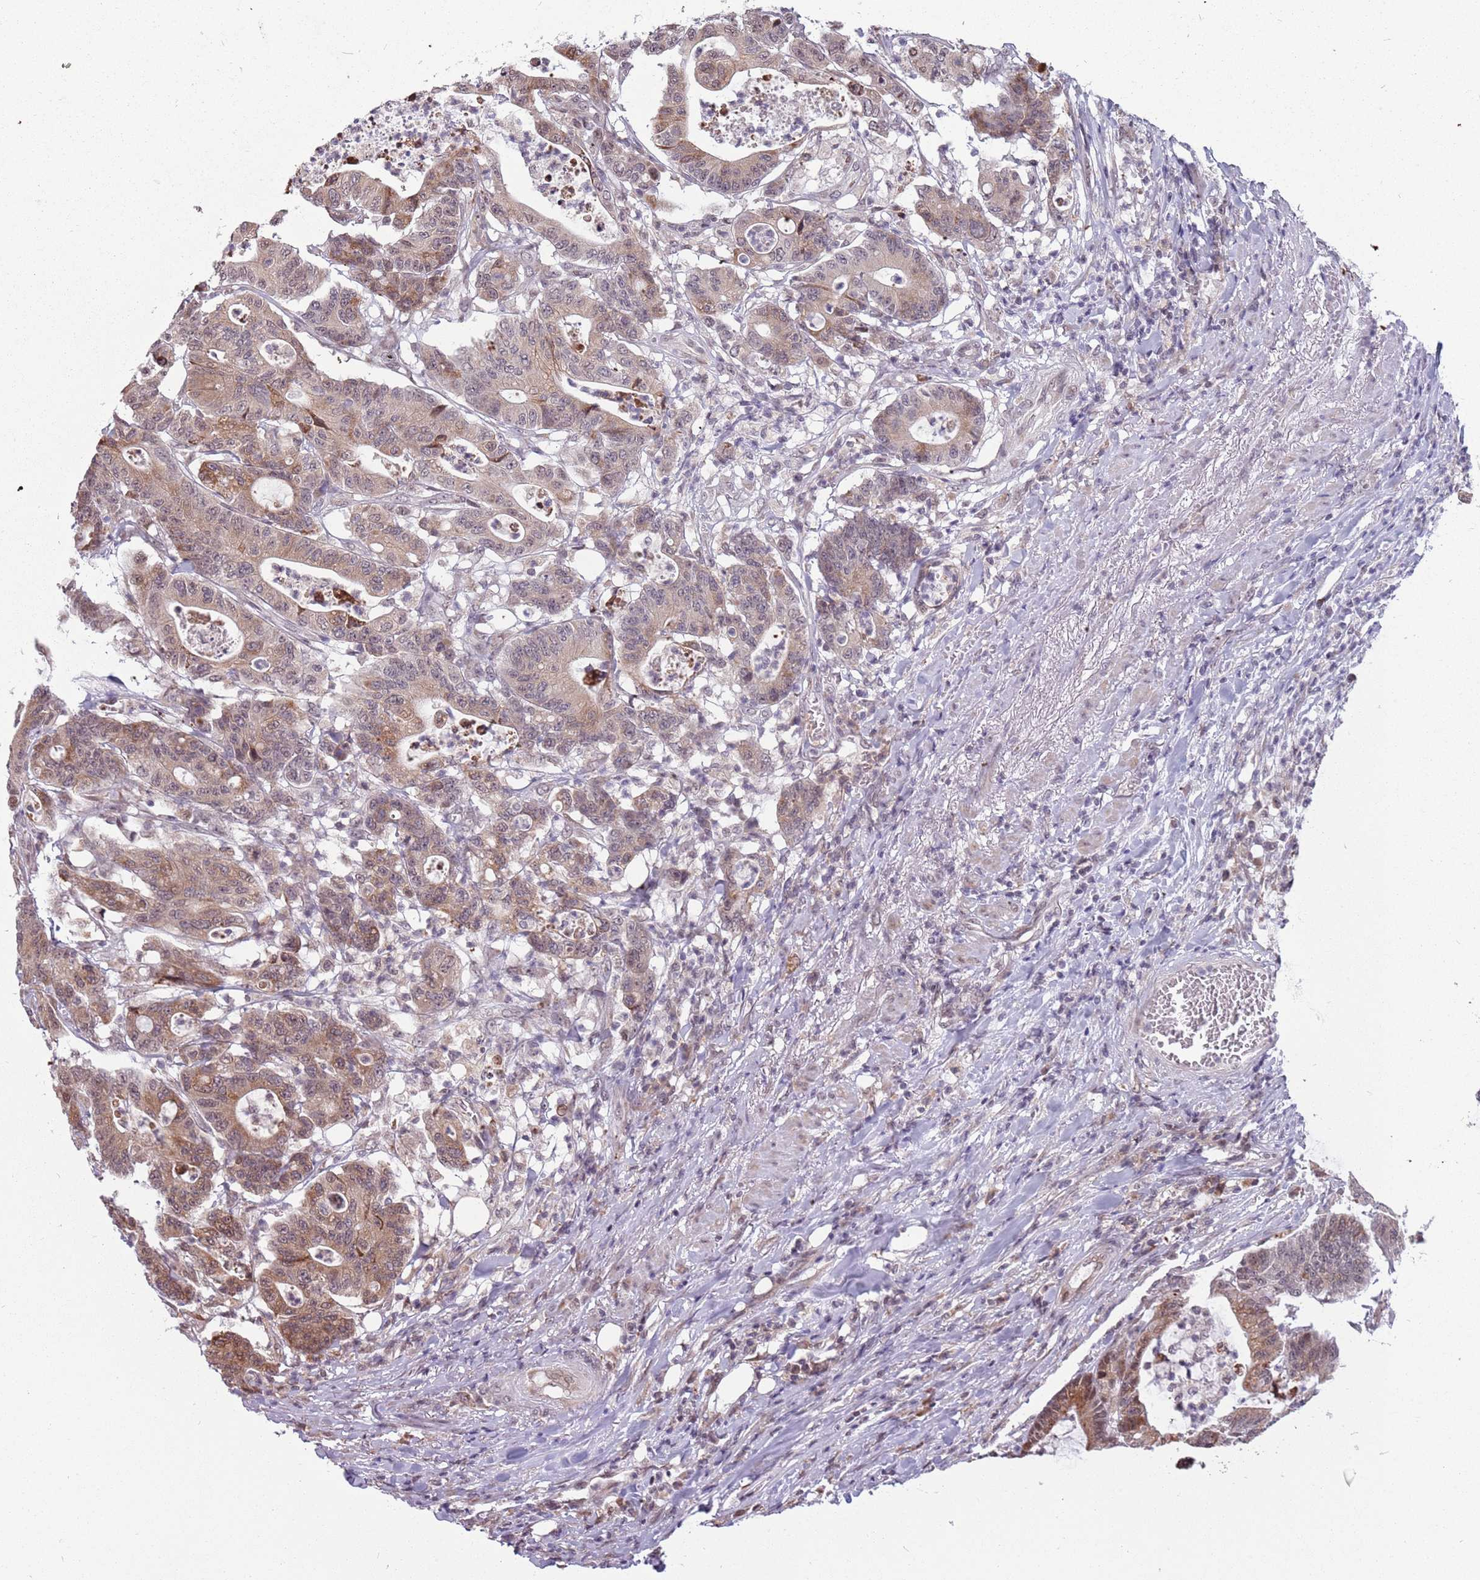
{"staining": {"intensity": "moderate", "quantity": ">75%", "location": "cytoplasmic/membranous,nuclear"}, "tissue": "colorectal cancer", "cell_type": "Tumor cells", "image_type": "cancer", "snomed": [{"axis": "morphology", "description": "Adenocarcinoma, NOS"}, {"axis": "topography", "description": "Colon"}], "caption": "Tumor cells reveal moderate cytoplasmic/membranous and nuclear expression in about >75% of cells in colorectal adenocarcinoma. The protein of interest is stained brown, and the nuclei are stained in blue (DAB (3,3'-diaminobenzidine) IHC with brightfield microscopy, high magnification).", "gene": "BARD1", "patient": {"sex": "female", "age": 84}}